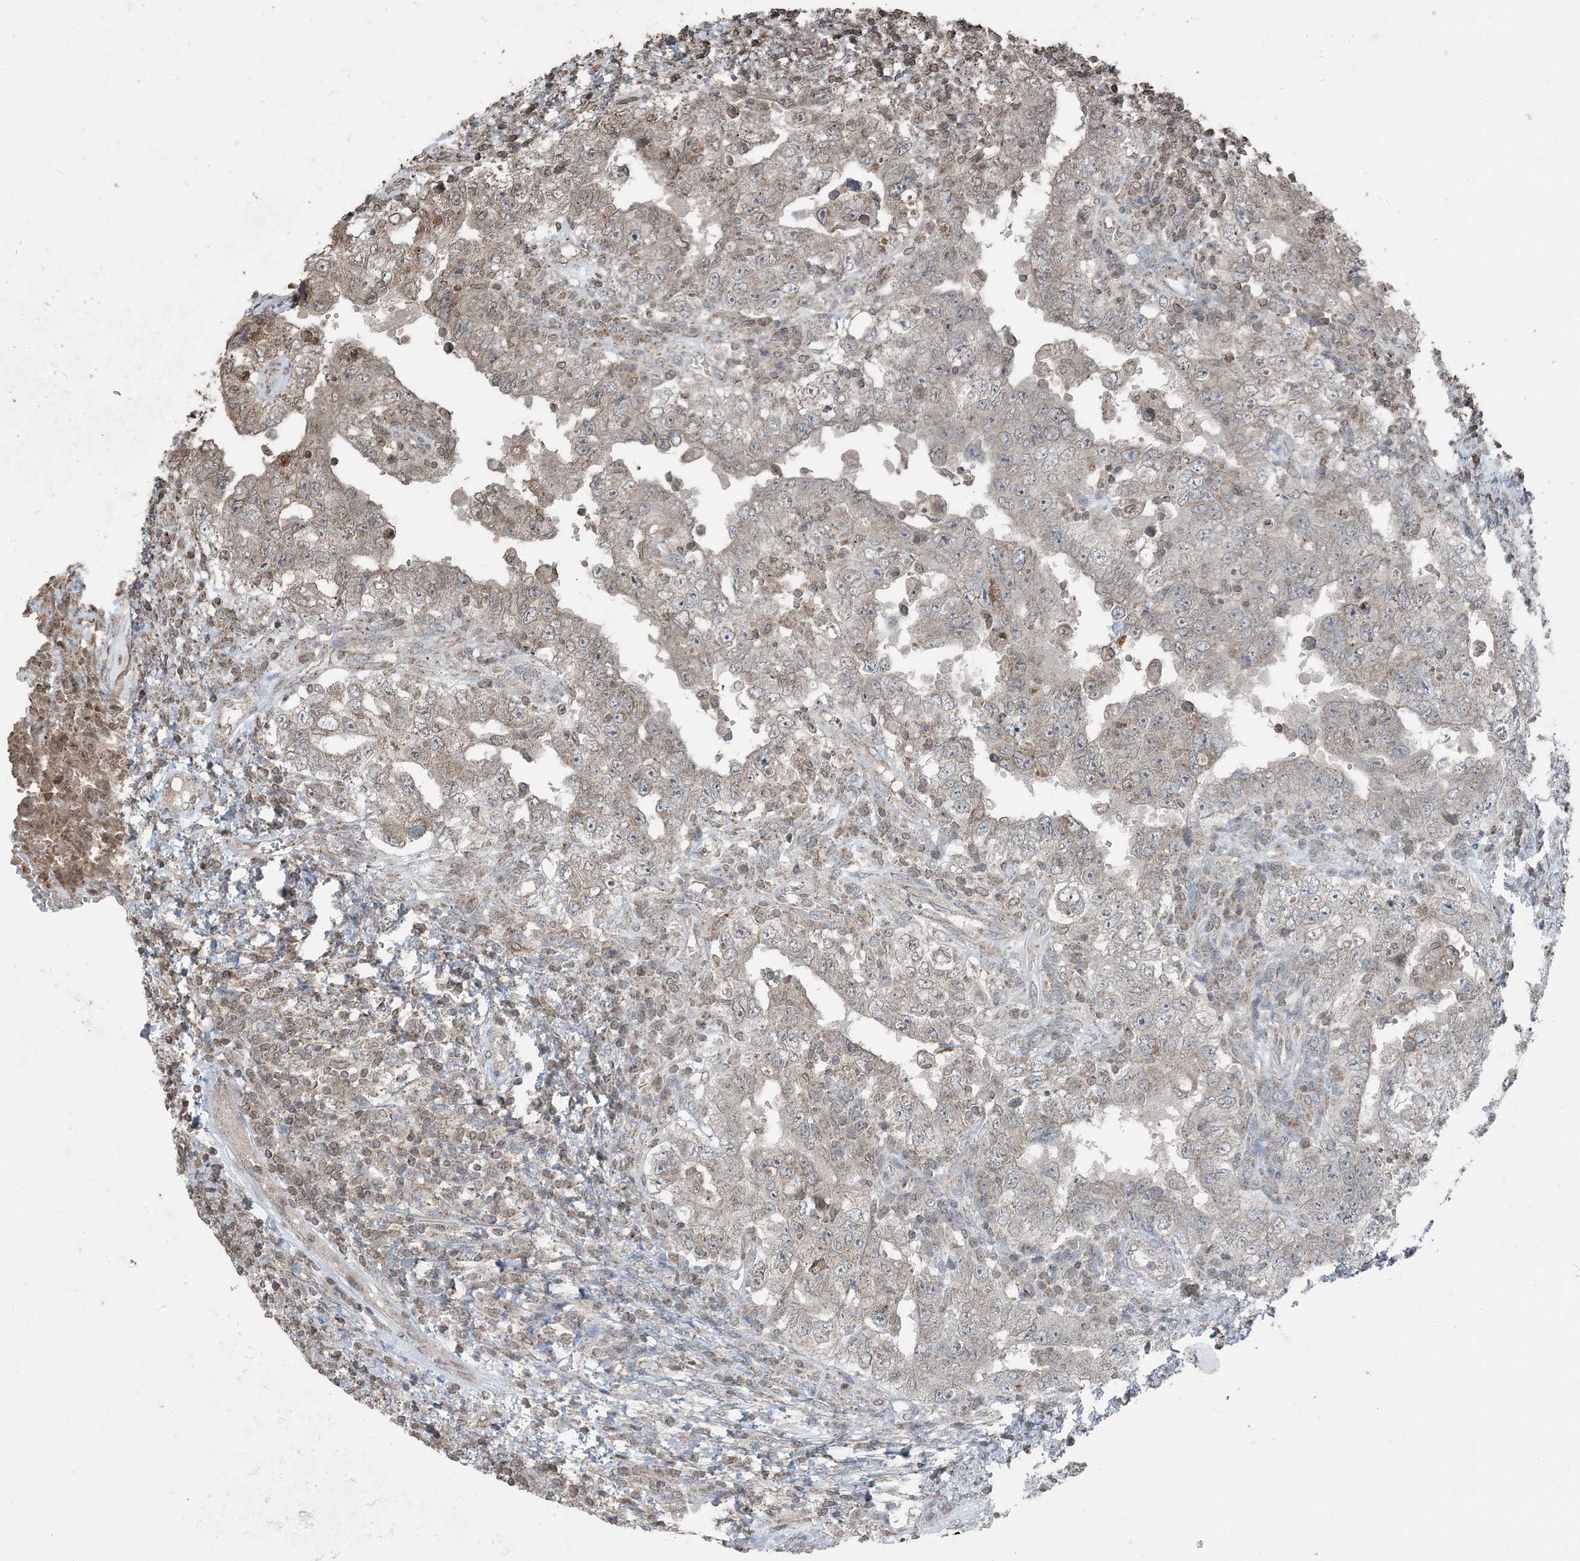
{"staining": {"intensity": "weak", "quantity": "25%-75%", "location": "cytoplasmic/membranous,nuclear"}, "tissue": "testis cancer", "cell_type": "Tumor cells", "image_type": "cancer", "snomed": [{"axis": "morphology", "description": "Carcinoma, Embryonal, NOS"}, {"axis": "topography", "description": "Testis"}], "caption": "Immunohistochemistry staining of testis embryonal carcinoma, which demonstrates low levels of weak cytoplasmic/membranous and nuclear expression in approximately 25%-75% of tumor cells indicating weak cytoplasmic/membranous and nuclear protein positivity. The staining was performed using DAB (3,3'-diaminobenzidine) (brown) for protein detection and nuclei were counterstained in hematoxylin (blue).", "gene": "GNL1", "patient": {"sex": "male", "age": 26}}